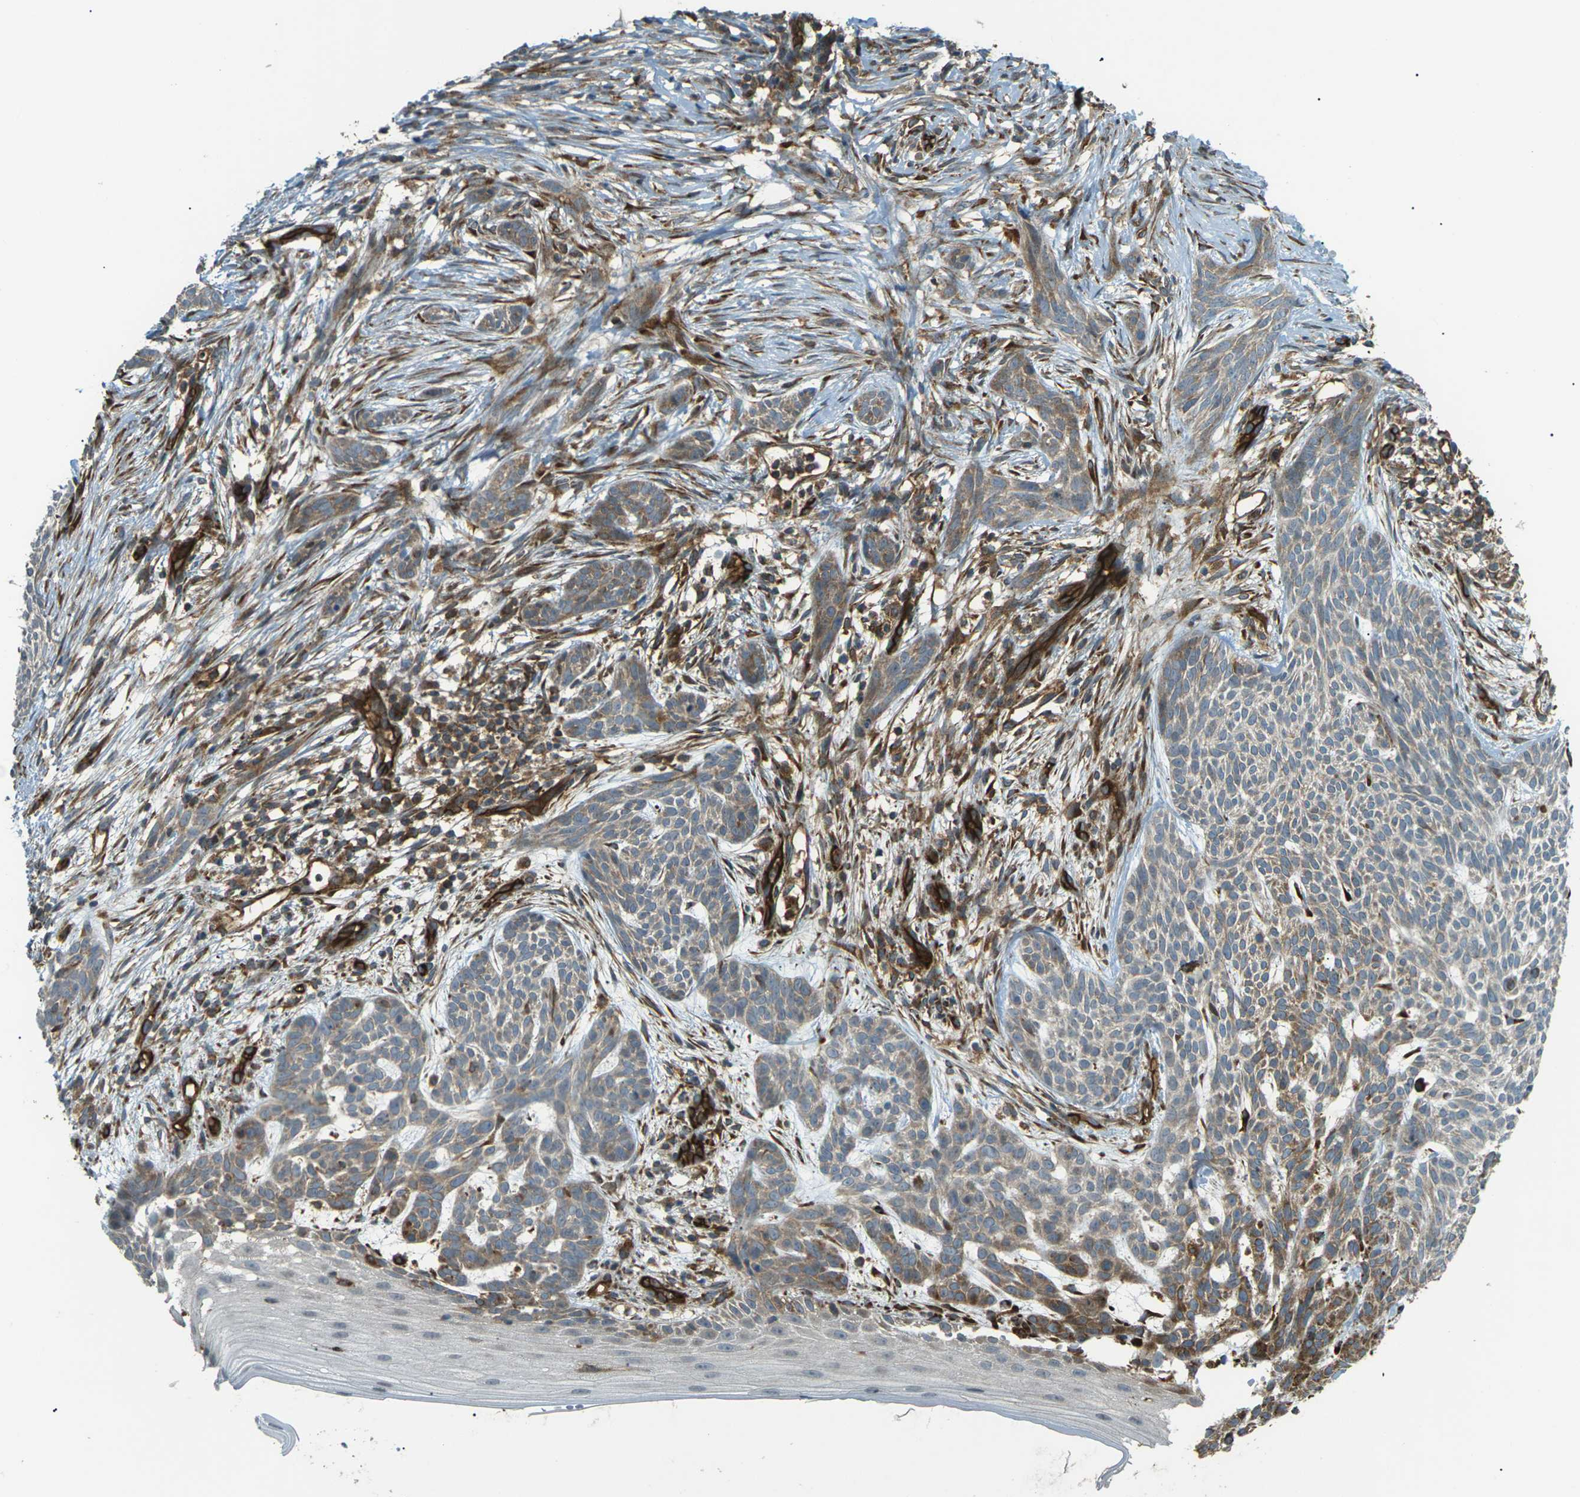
{"staining": {"intensity": "moderate", "quantity": "25%-75%", "location": "cytoplasmic/membranous"}, "tissue": "skin cancer", "cell_type": "Tumor cells", "image_type": "cancer", "snomed": [{"axis": "morphology", "description": "Basal cell carcinoma"}, {"axis": "topography", "description": "Skin"}], "caption": "Immunohistochemical staining of human skin cancer (basal cell carcinoma) shows moderate cytoplasmic/membranous protein positivity in about 25%-75% of tumor cells. (Brightfield microscopy of DAB IHC at high magnification).", "gene": "S1PR1", "patient": {"sex": "female", "age": 59}}